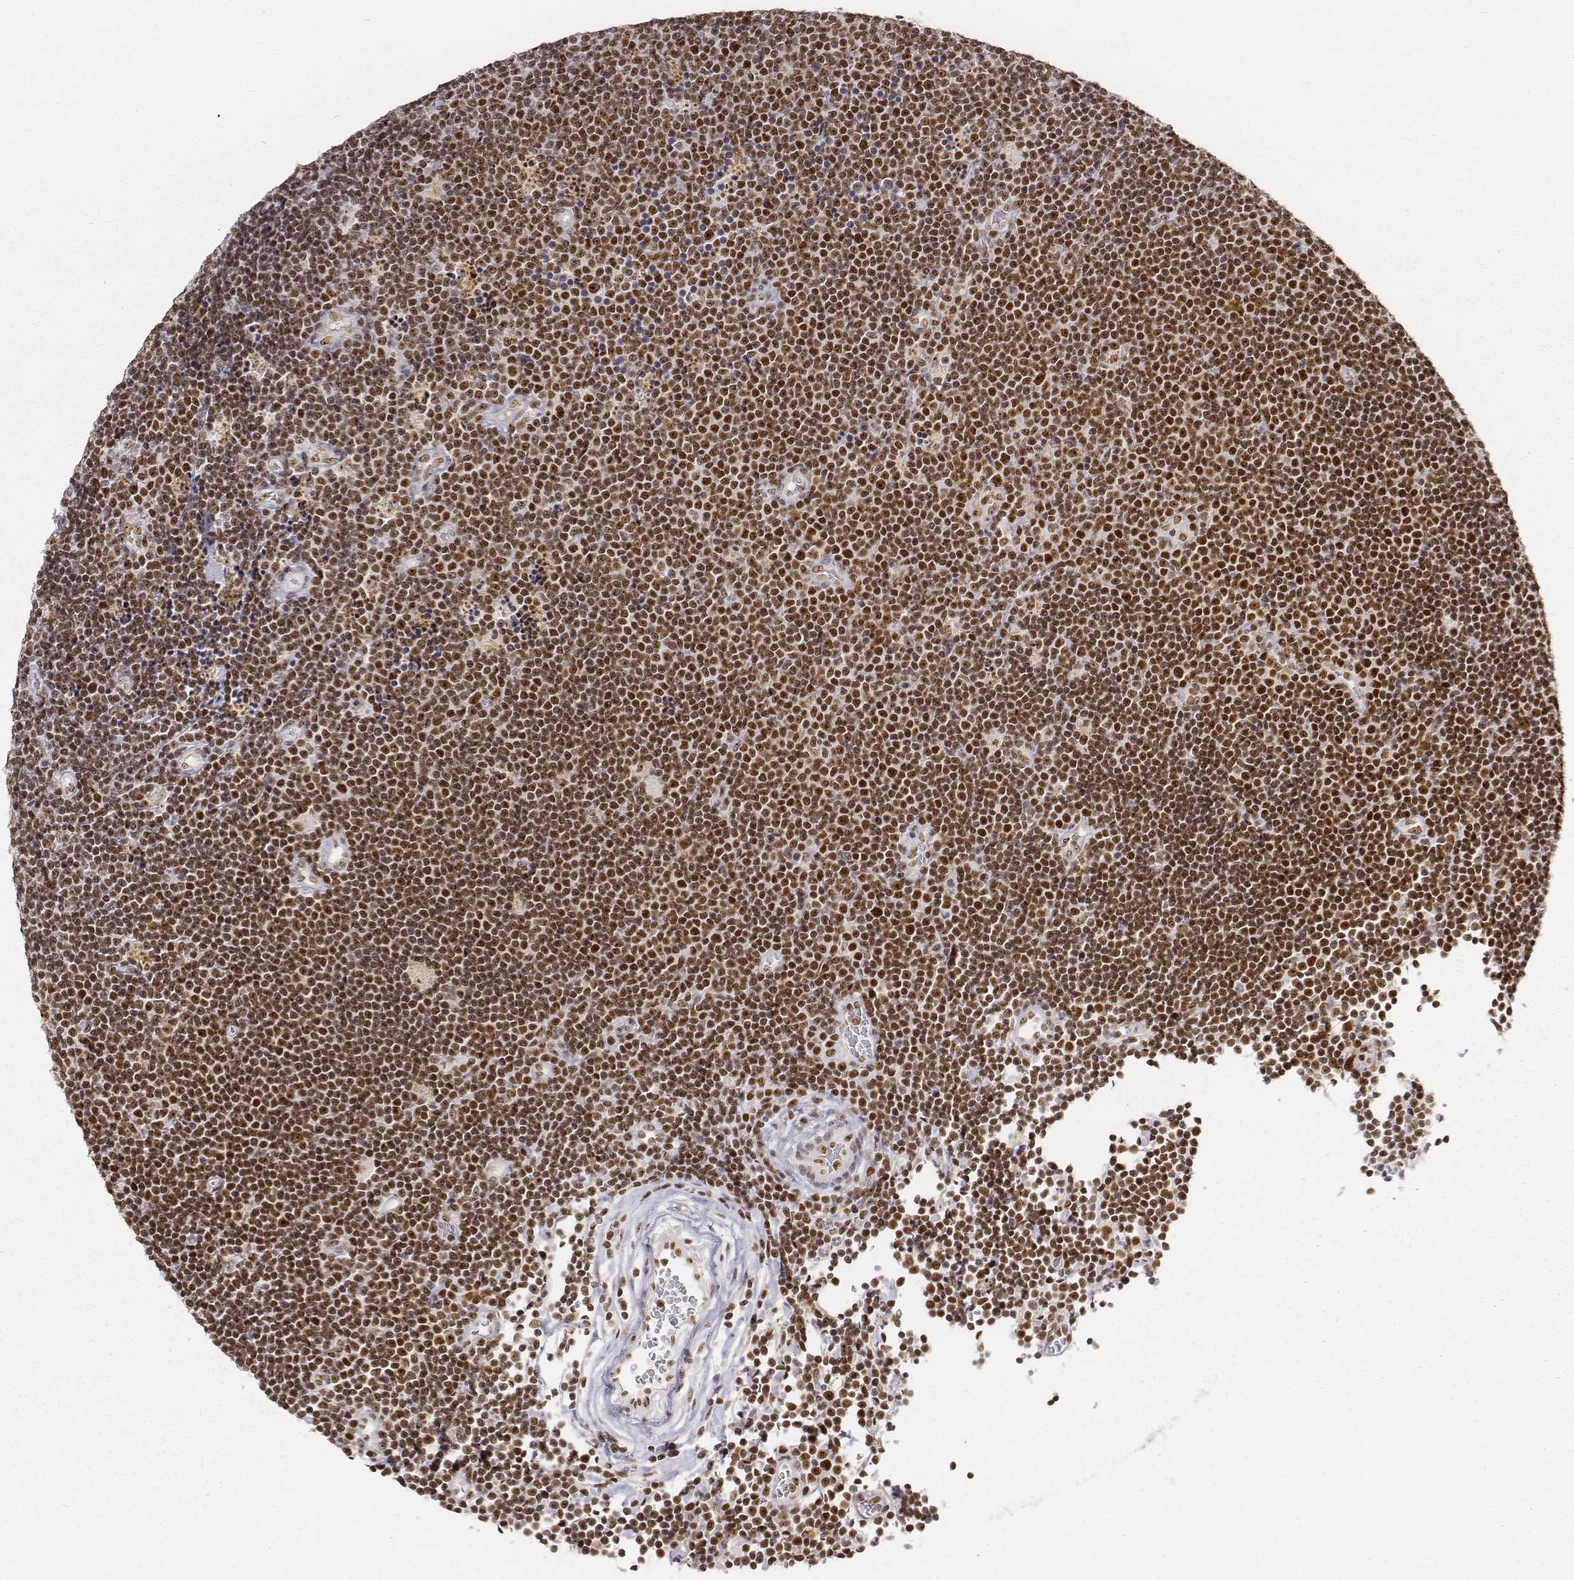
{"staining": {"intensity": "strong", "quantity": ">75%", "location": "nuclear"}, "tissue": "lymphoma", "cell_type": "Tumor cells", "image_type": "cancer", "snomed": [{"axis": "morphology", "description": "Malignant lymphoma, non-Hodgkin's type, Low grade"}, {"axis": "topography", "description": "Brain"}], "caption": "The histopathology image exhibits immunohistochemical staining of malignant lymphoma, non-Hodgkin's type (low-grade). There is strong nuclear expression is appreciated in approximately >75% of tumor cells.", "gene": "PHF6", "patient": {"sex": "female", "age": 66}}